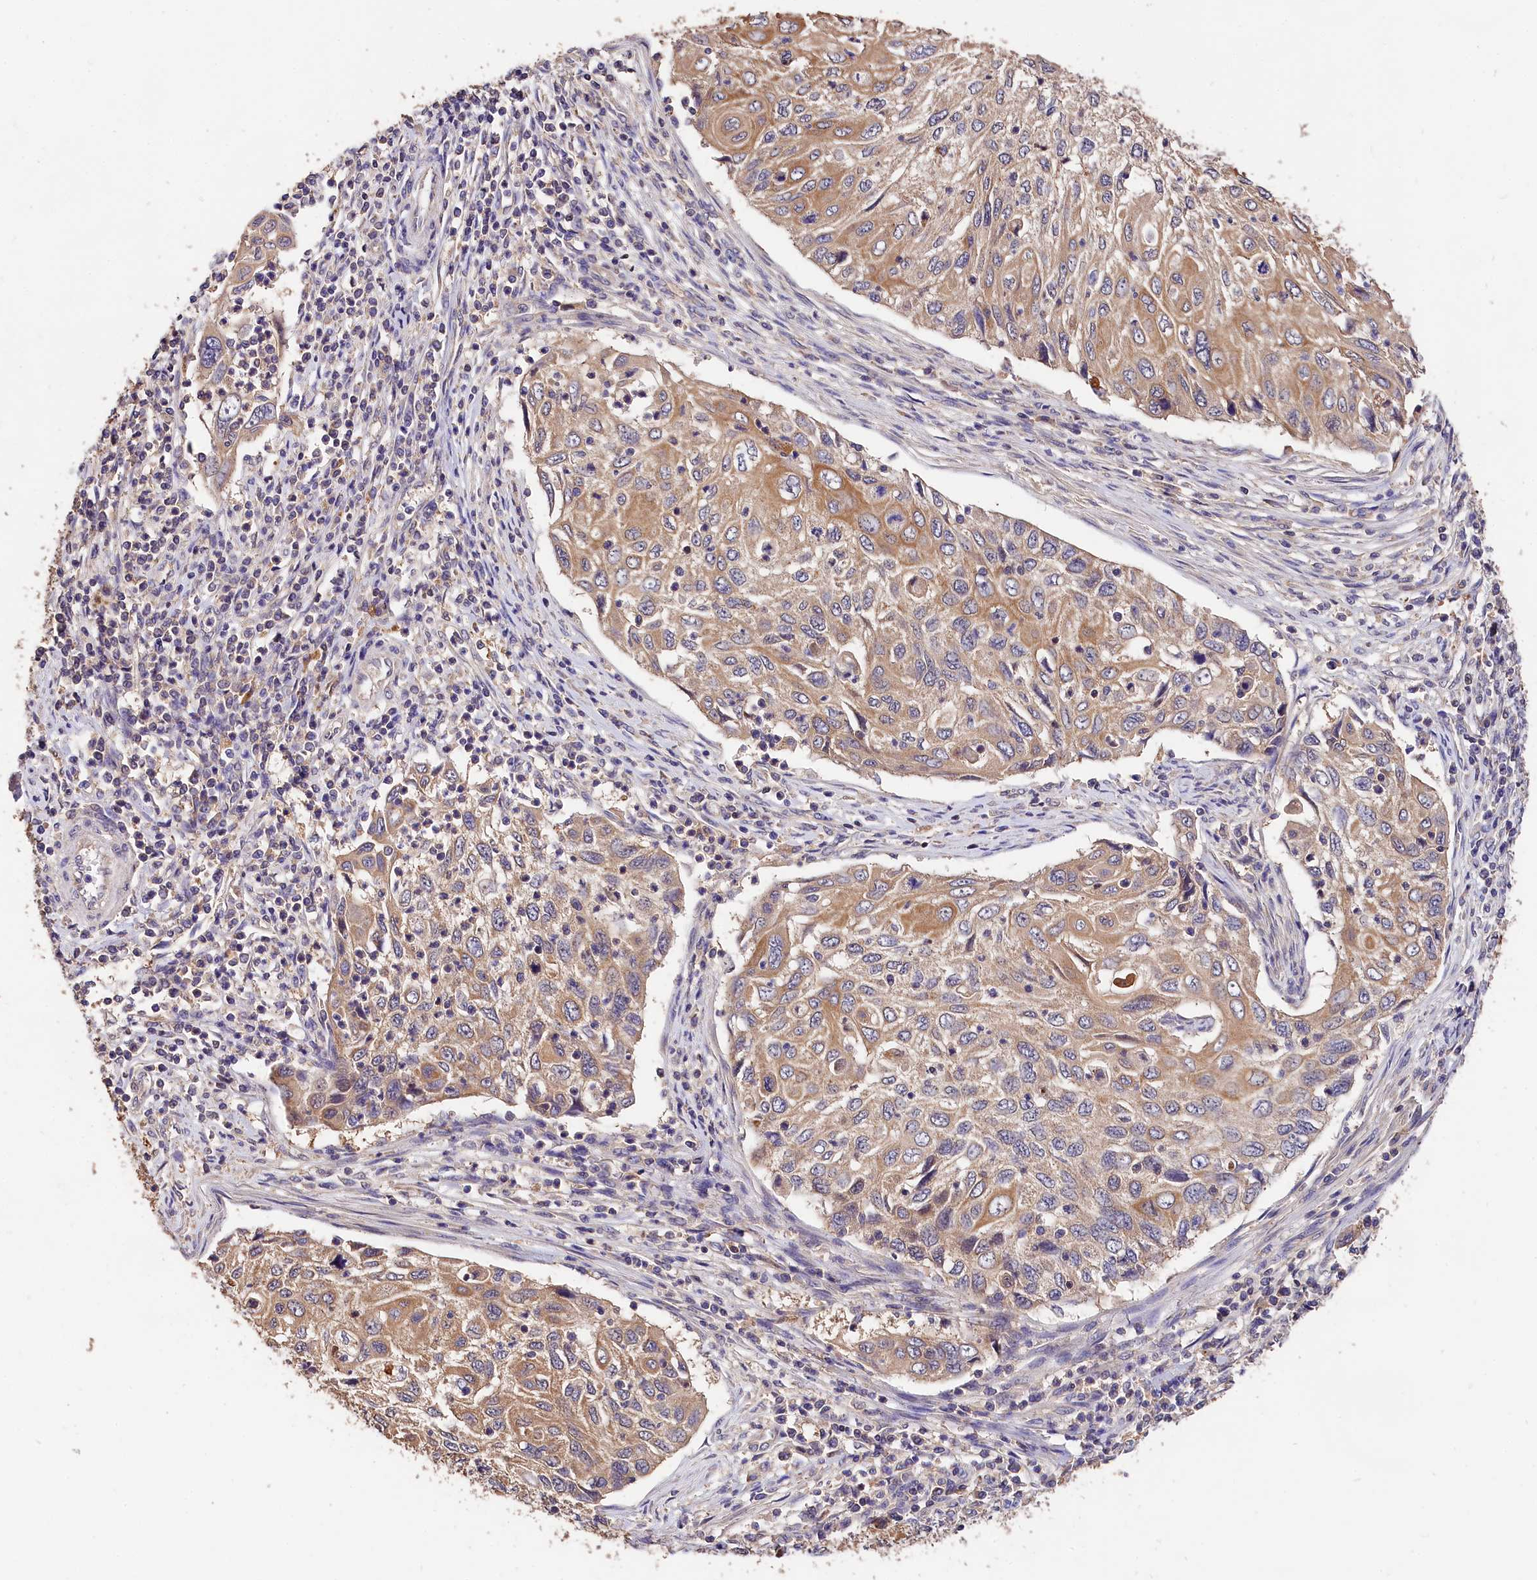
{"staining": {"intensity": "moderate", "quantity": ">75%", "location": "cytoplasmic/membranous"}, "tissue": "cervical cancer", "cell_type": "Tumor cells", "image_type": "cancer", "snomed": [{"axis": "morphology", "description": "Squamous cell carcinoma, NOS"}, {"axis": "topography", "description": "Cervix"}], "caption": "DAB immunohistochemical staining of cervical cancer (squamous cell carcinoma) exhibits moderate cytoplasmic/membranous protein positivity in approximately >75% of tumor cells. The staining is performed using DAB (3,3'-diaminobenzidine) brown chromogen to label protein expression. The nuclei are counter-stained blue using hematoxylin.", "gene": "OAS3", "patient": {"sex": "female", "age": 70}}